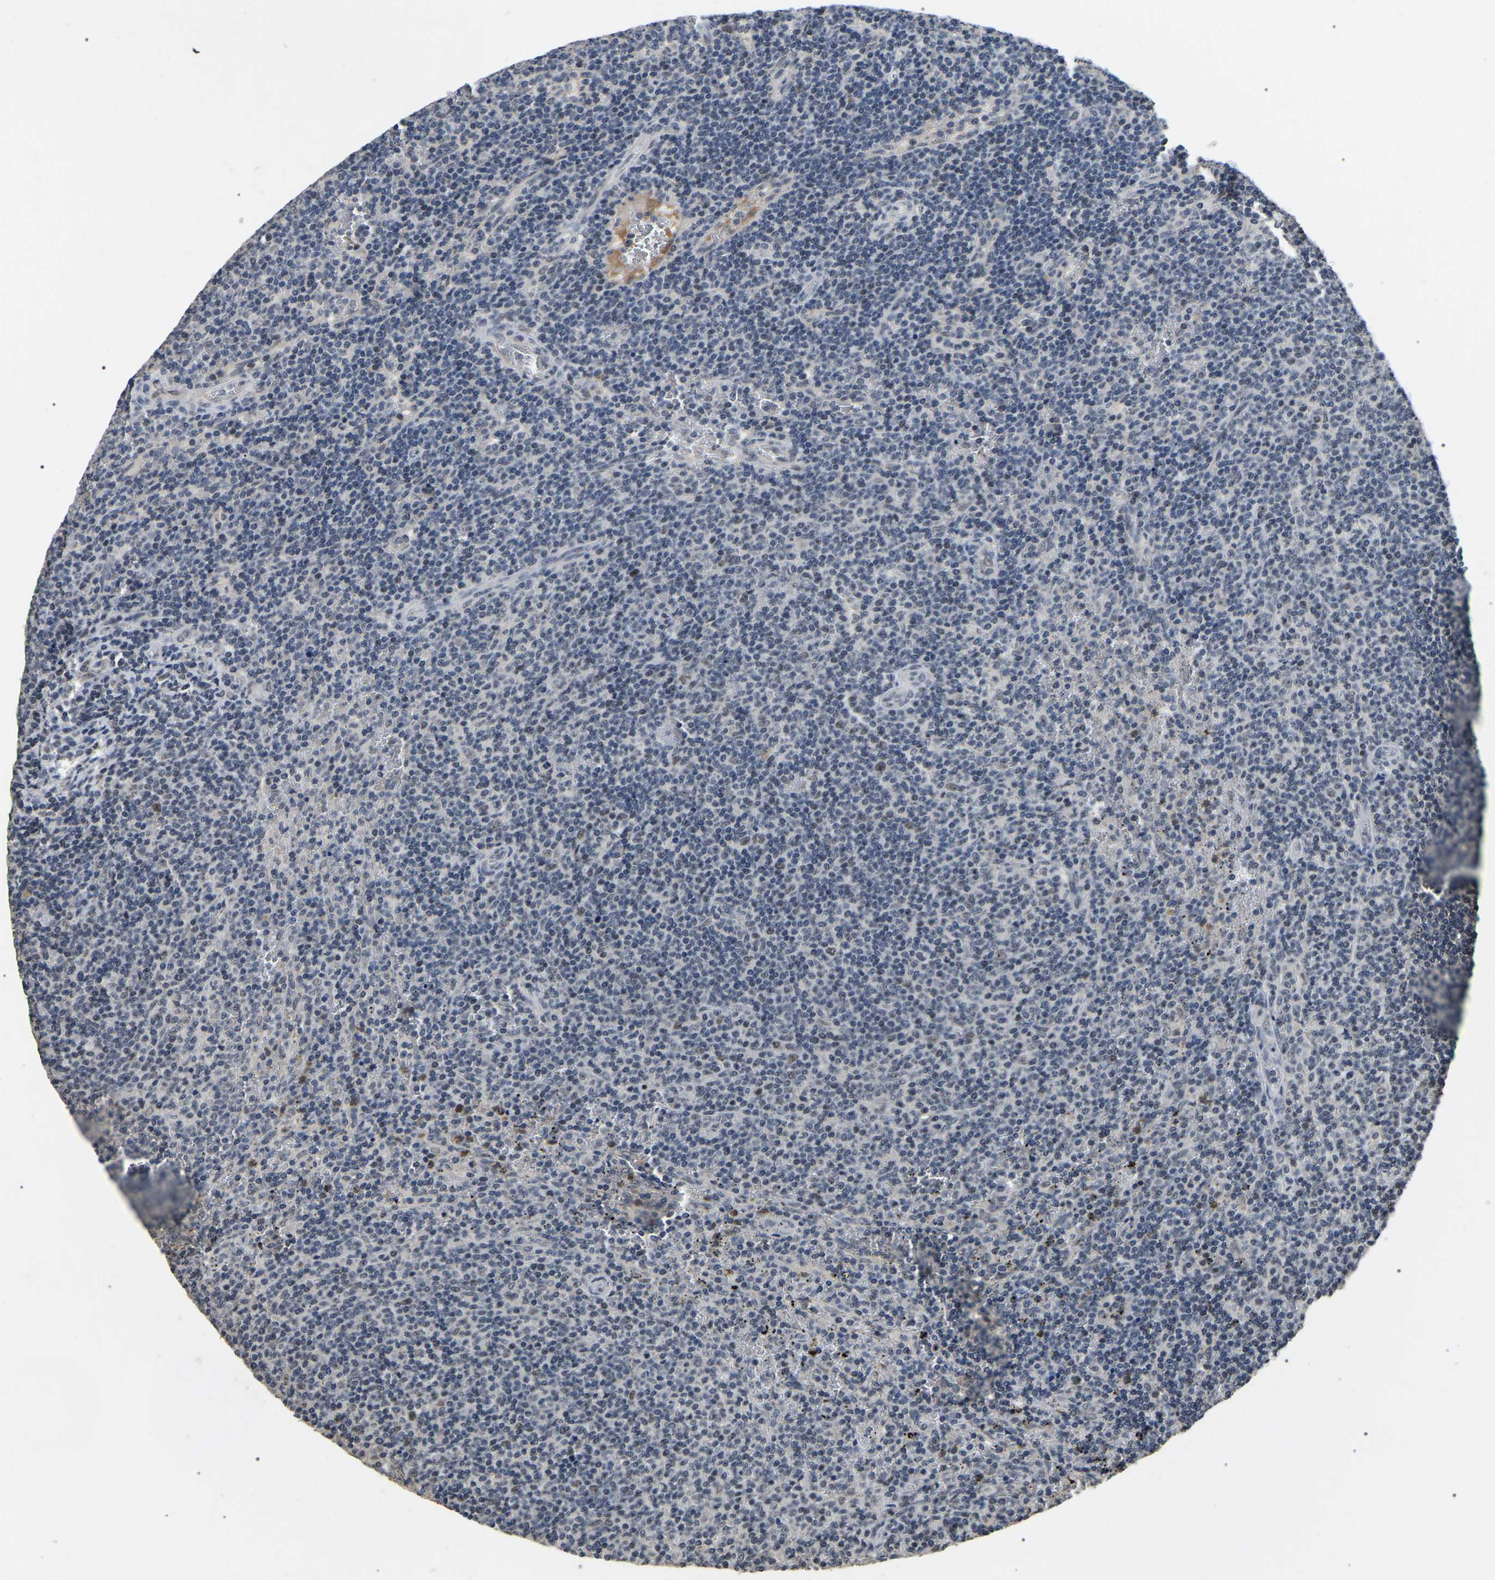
{"staining": {"intensity": "negative", "quantity": "none", "location": "none"}, "tissue": "lymphoma", "cell_type": "Tumor cells", "image_type": "cancer", "snomed": [{"axis": "morphology", "description": "Malignant lymphoma, non-Hodgkin's type, Low grade"}, {"axis": "topography", "description": "Spleen"}], "caption": "This is a histopathology image of immunohistochemistry (IHC) staining of malignant lymphoma, non-Hodgkin's type (low-grade), which shows no staining in tumor cells. (DAB IHC, high magnification).", "gene": "PPM1E", "patient": {"sex": "female", "age": 50}}